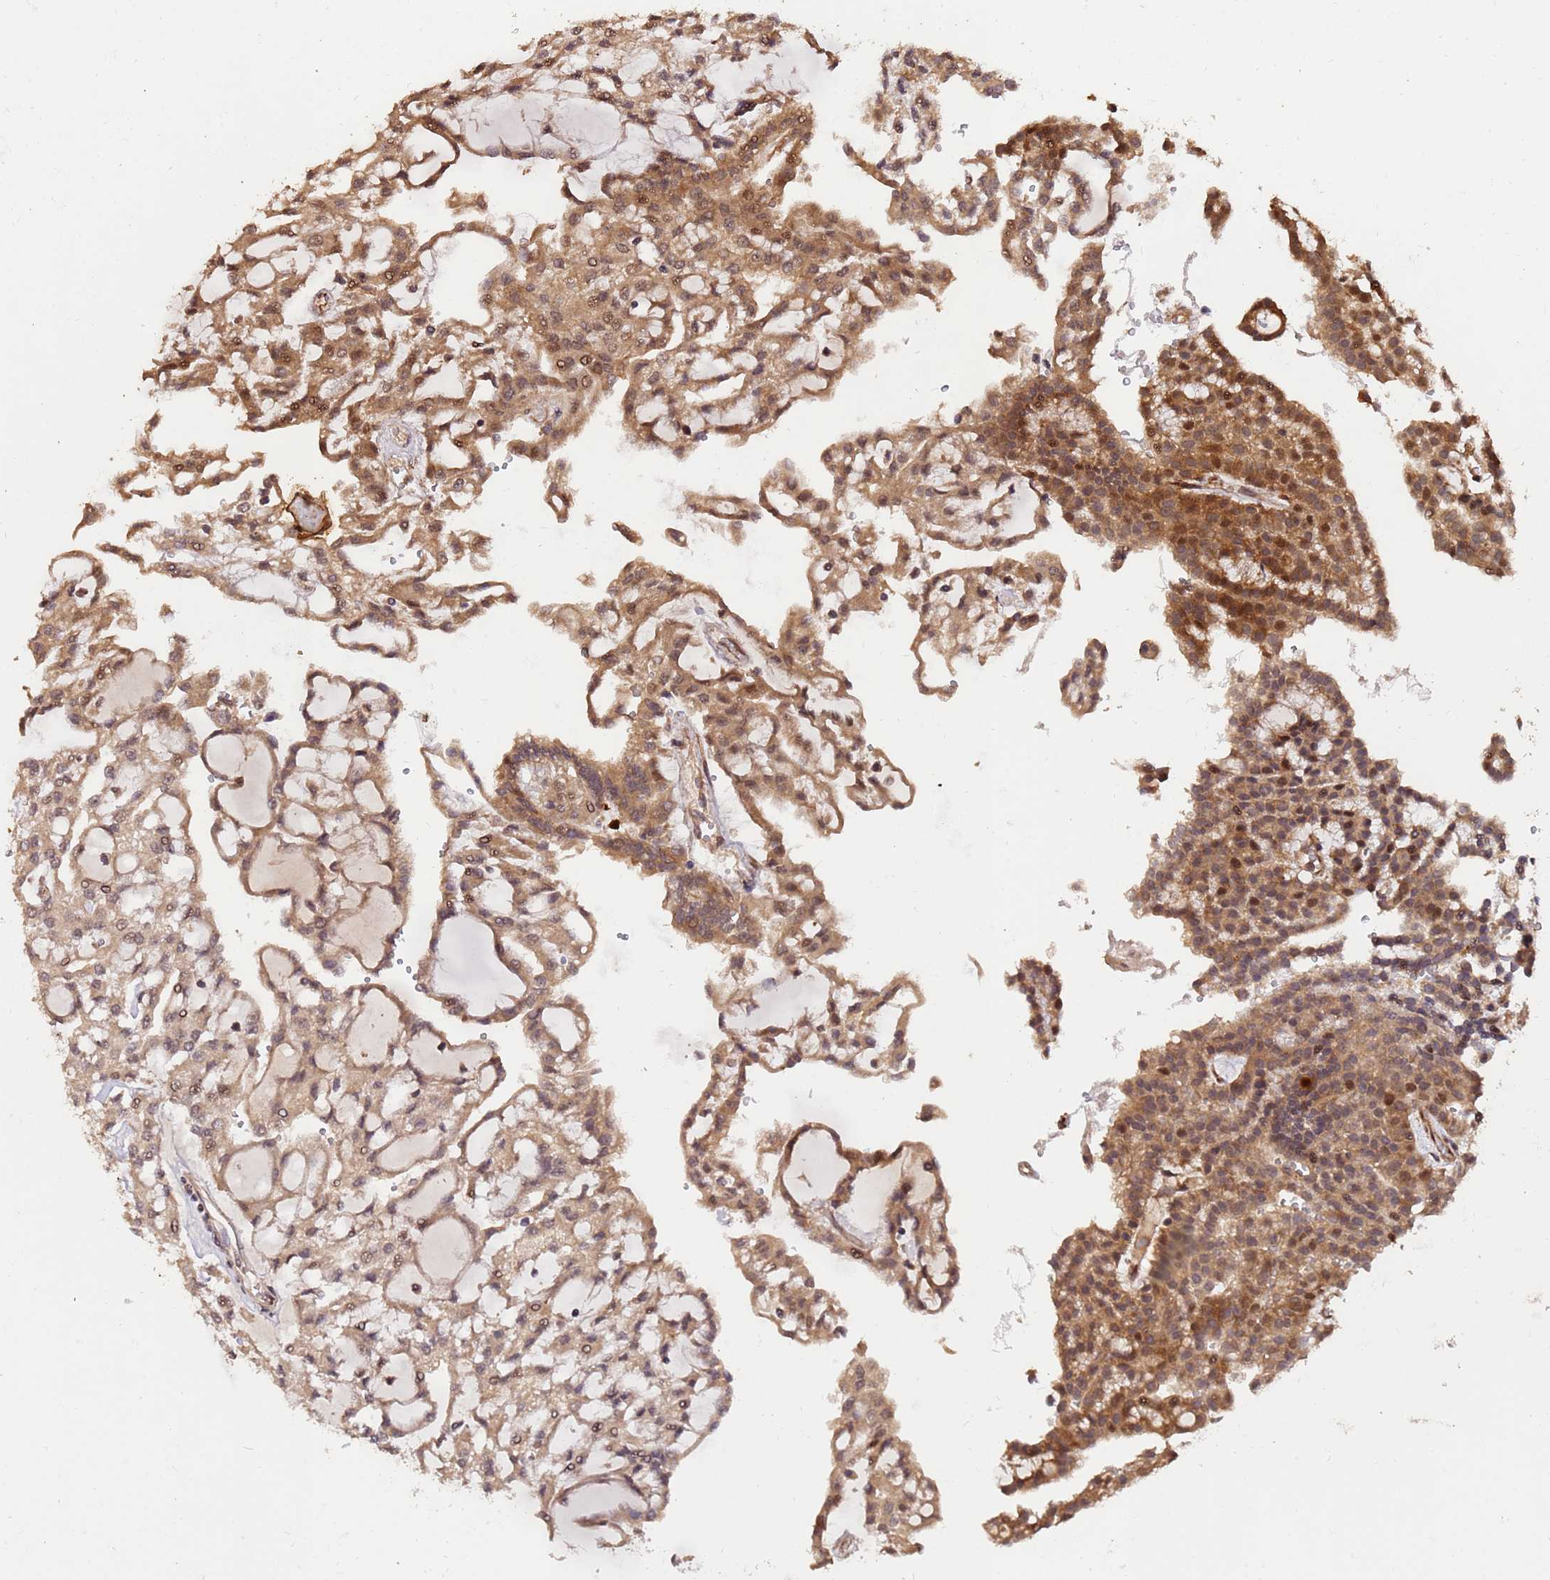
{"staining": {"intensity": "moderate", "quantity": ">75%", "location": "cytoplasmic/membranous,nuclear"}, "tissue": "renal cancer", "cell_type": "Tumor cells", "image_type": "cancer", "snomed": [{"axis": "morphology", "description": "Adenocarcinoma, NOS"}, {"axis": "topography", "description": "Kidney"}], "caption": "Tumor cells show medium levels of moderate cytoplasmic/membranous and nuclear positivity in approximately >75% of cells in human adenocarcinoma (renal). Using DAB (brown) and hematoxylin (blue) stains, captured at high magnification using brightfield microscopy.", "gene": "ZNF619", "patient": {"sex": "male", "age": 63}}